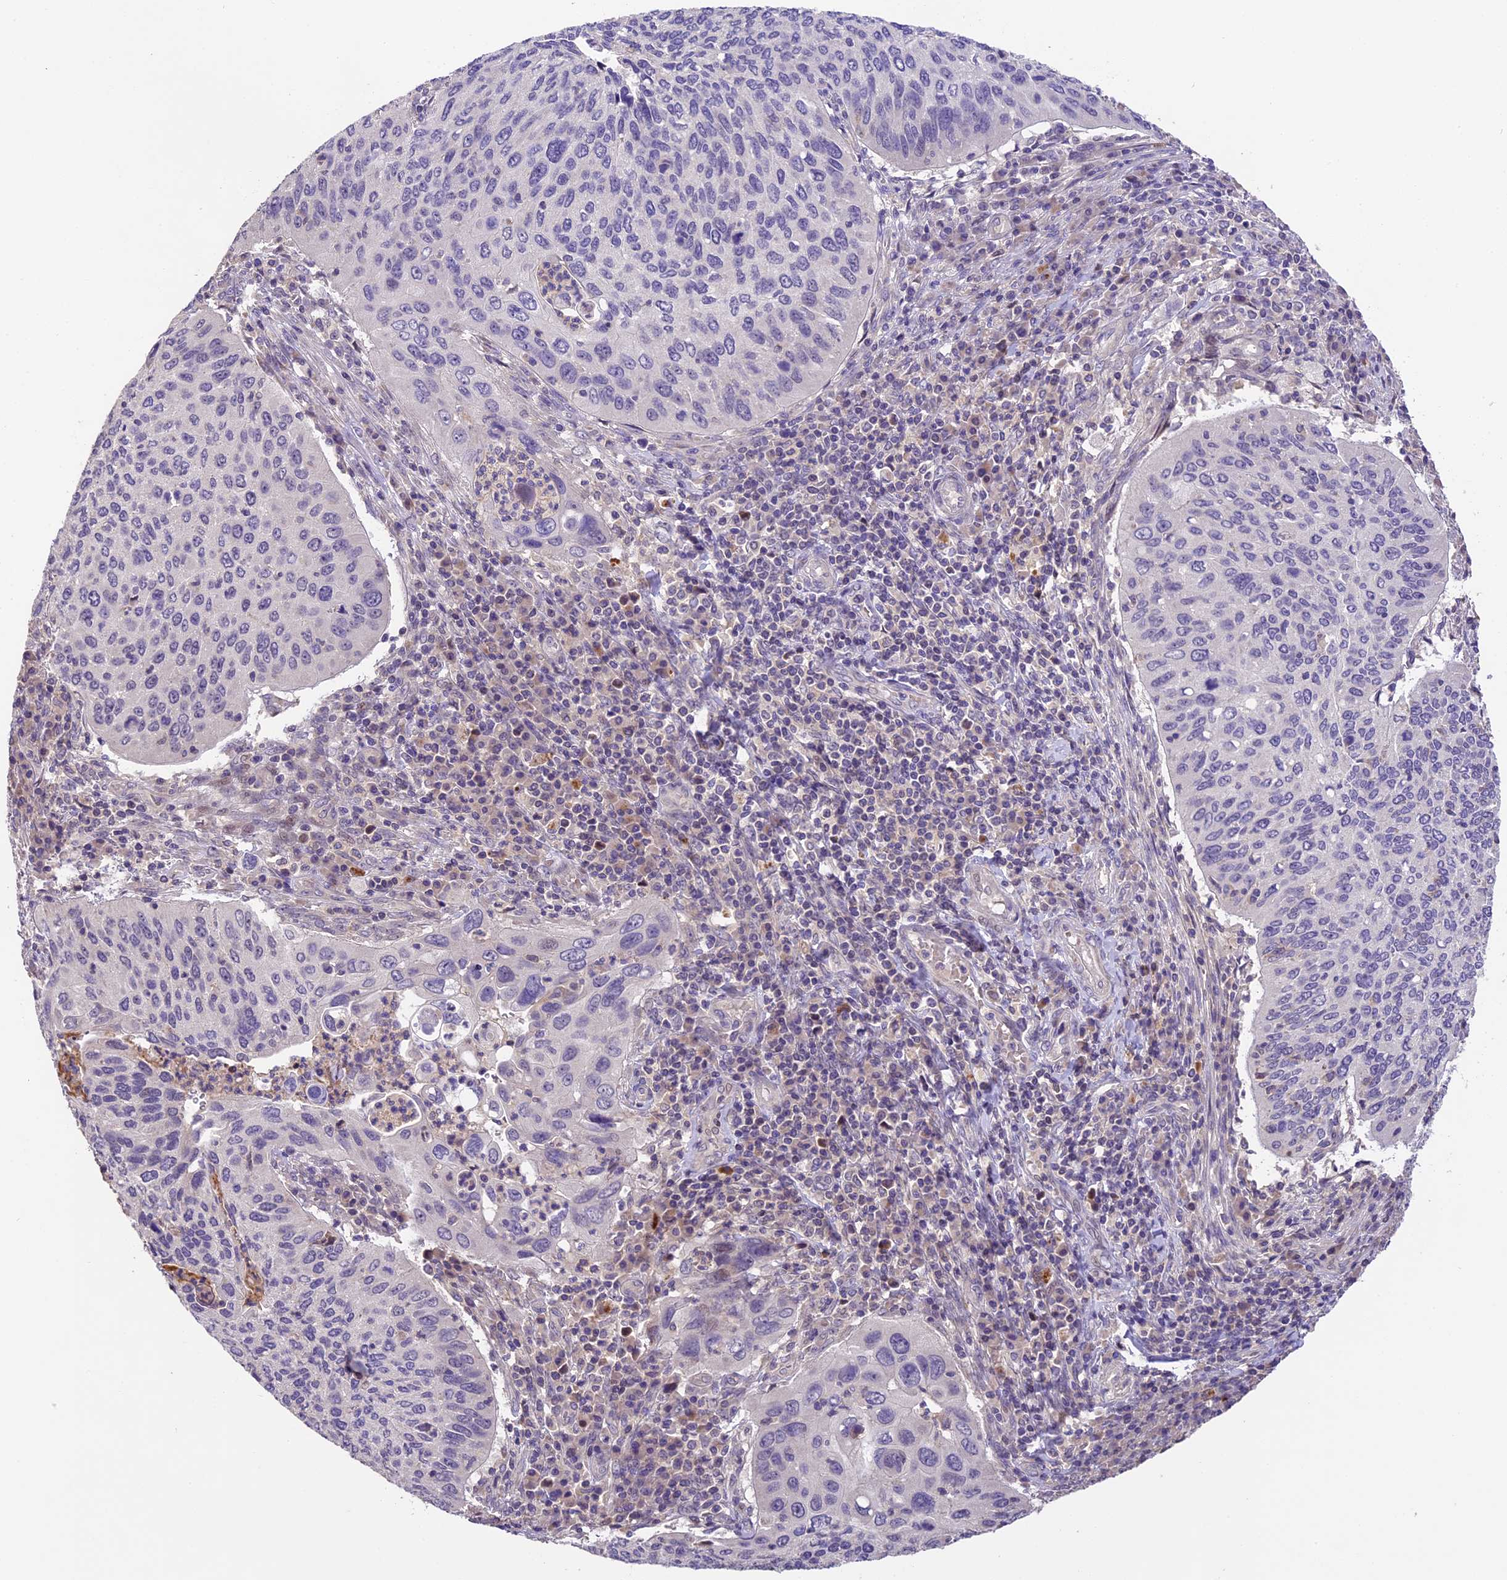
{"staining": {"intensity": "negative", "quantity": "none", "location": "none"}, "tissue": "cervical cancer", "cell_type": "Tumor cells", "image_type": "cancer", "snomed": [{"axis": "morphology", "description": "Squamous cell carcinoma, NOS"}, {"axis": "topography", "description": "Cervix"}], "caption": "The immunohistochemistry micrograph has no significant positivity in tumor cells of cervical cancer tissue.", "gene": "DGKH", "patient": {"sex": "female", "age": 38}}